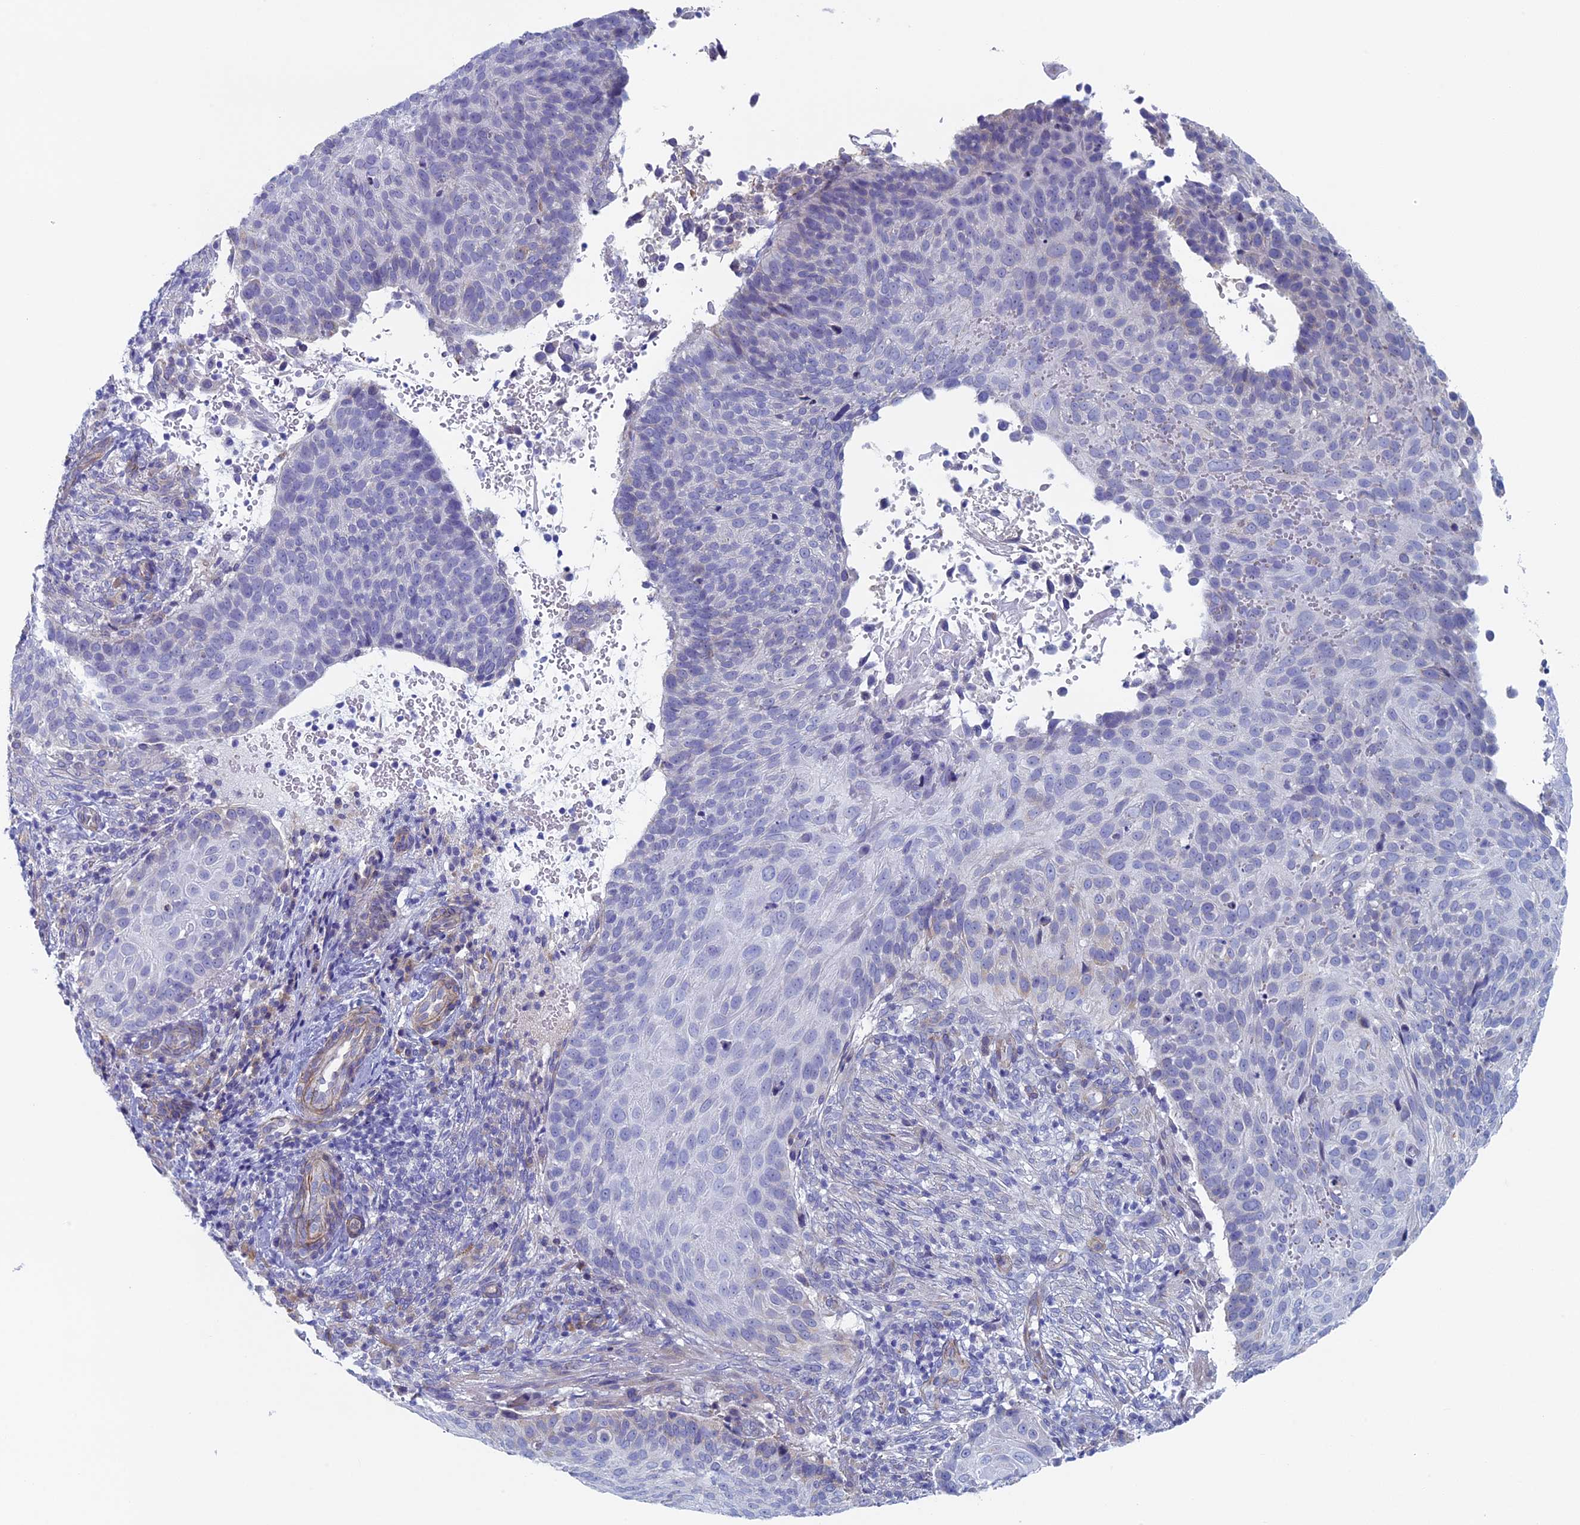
{"staining": {"intensity": "negative", "quantity": "none", "location": "none"}, "tissue": "cervical cancer", "cell_type": "Tumor cells", "image_type": "cancer", "snomed": [{"axis": "morphology", "description": "Squamous cell carcinoma, NOS"}, {"axis": "topography", "description": "Cervix"}], "caption": "High magnification brightfield microscopy of cervical cancer (squamous cell carcinoma) stained with DAB (3,3'-diaminobenzidine) (brown) and counterstained with hematoxylin (blue): tumor cells show no significant staining.", "gene": "MAGEB6", "patient": {"sex": "female", "age": 74}}